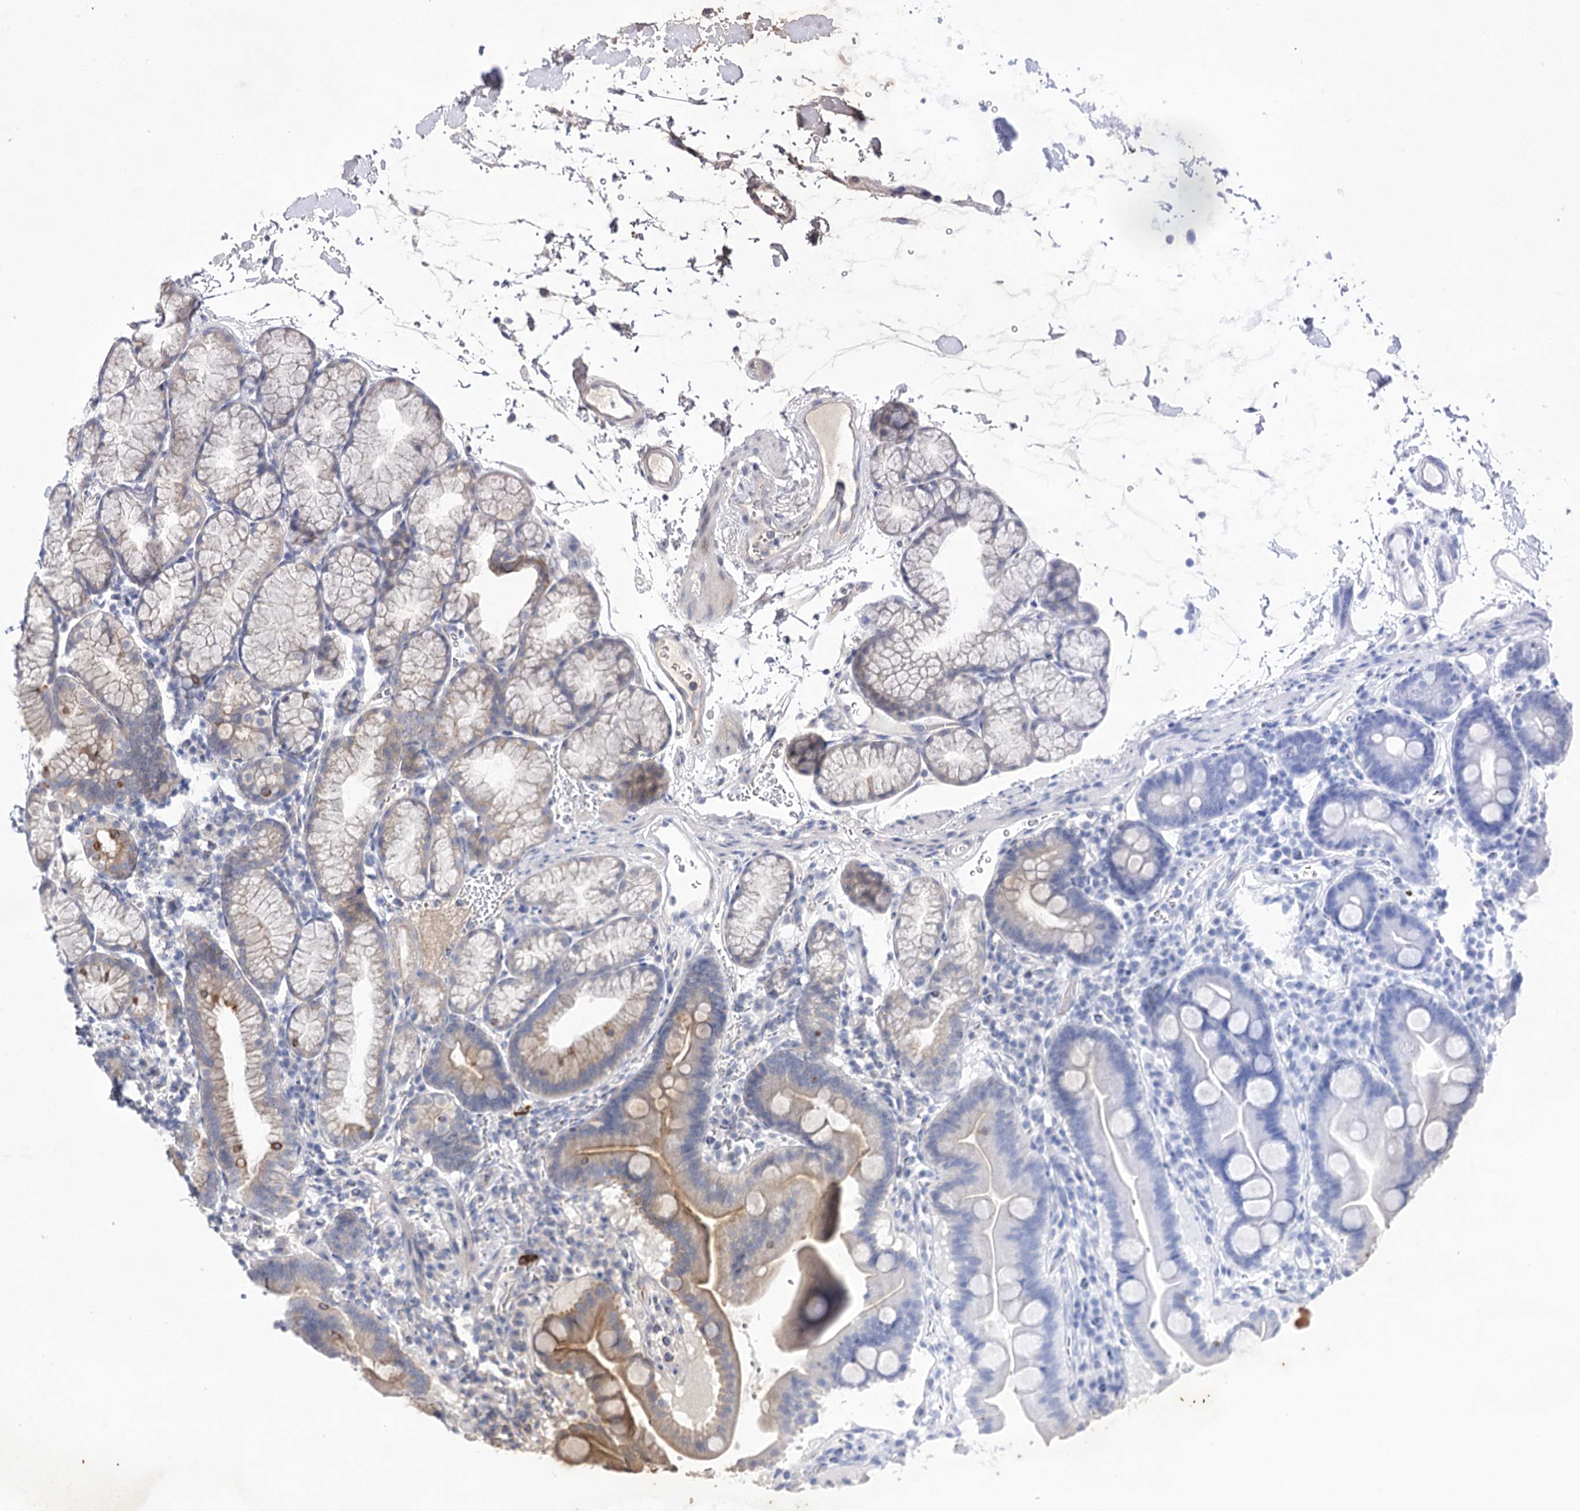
{"staining": {"intensity": "weak", "quantity": "<25%", "location": "cytoplasmic/membranous"}, "tissue": "duodenum", "cell_type": "Glandular cells", "image_type": "normal", "snomed": [{"axis": "morphology", "description": "Normal tissue, NOS"}, {"axis": "topography", "description": "Duodenum"}], "caption": "The photomicrograph exhibits no staining of glandular cells in normal duodenum.", "gene": "COX15", "patient": {"sex": "male", "age": 54}}